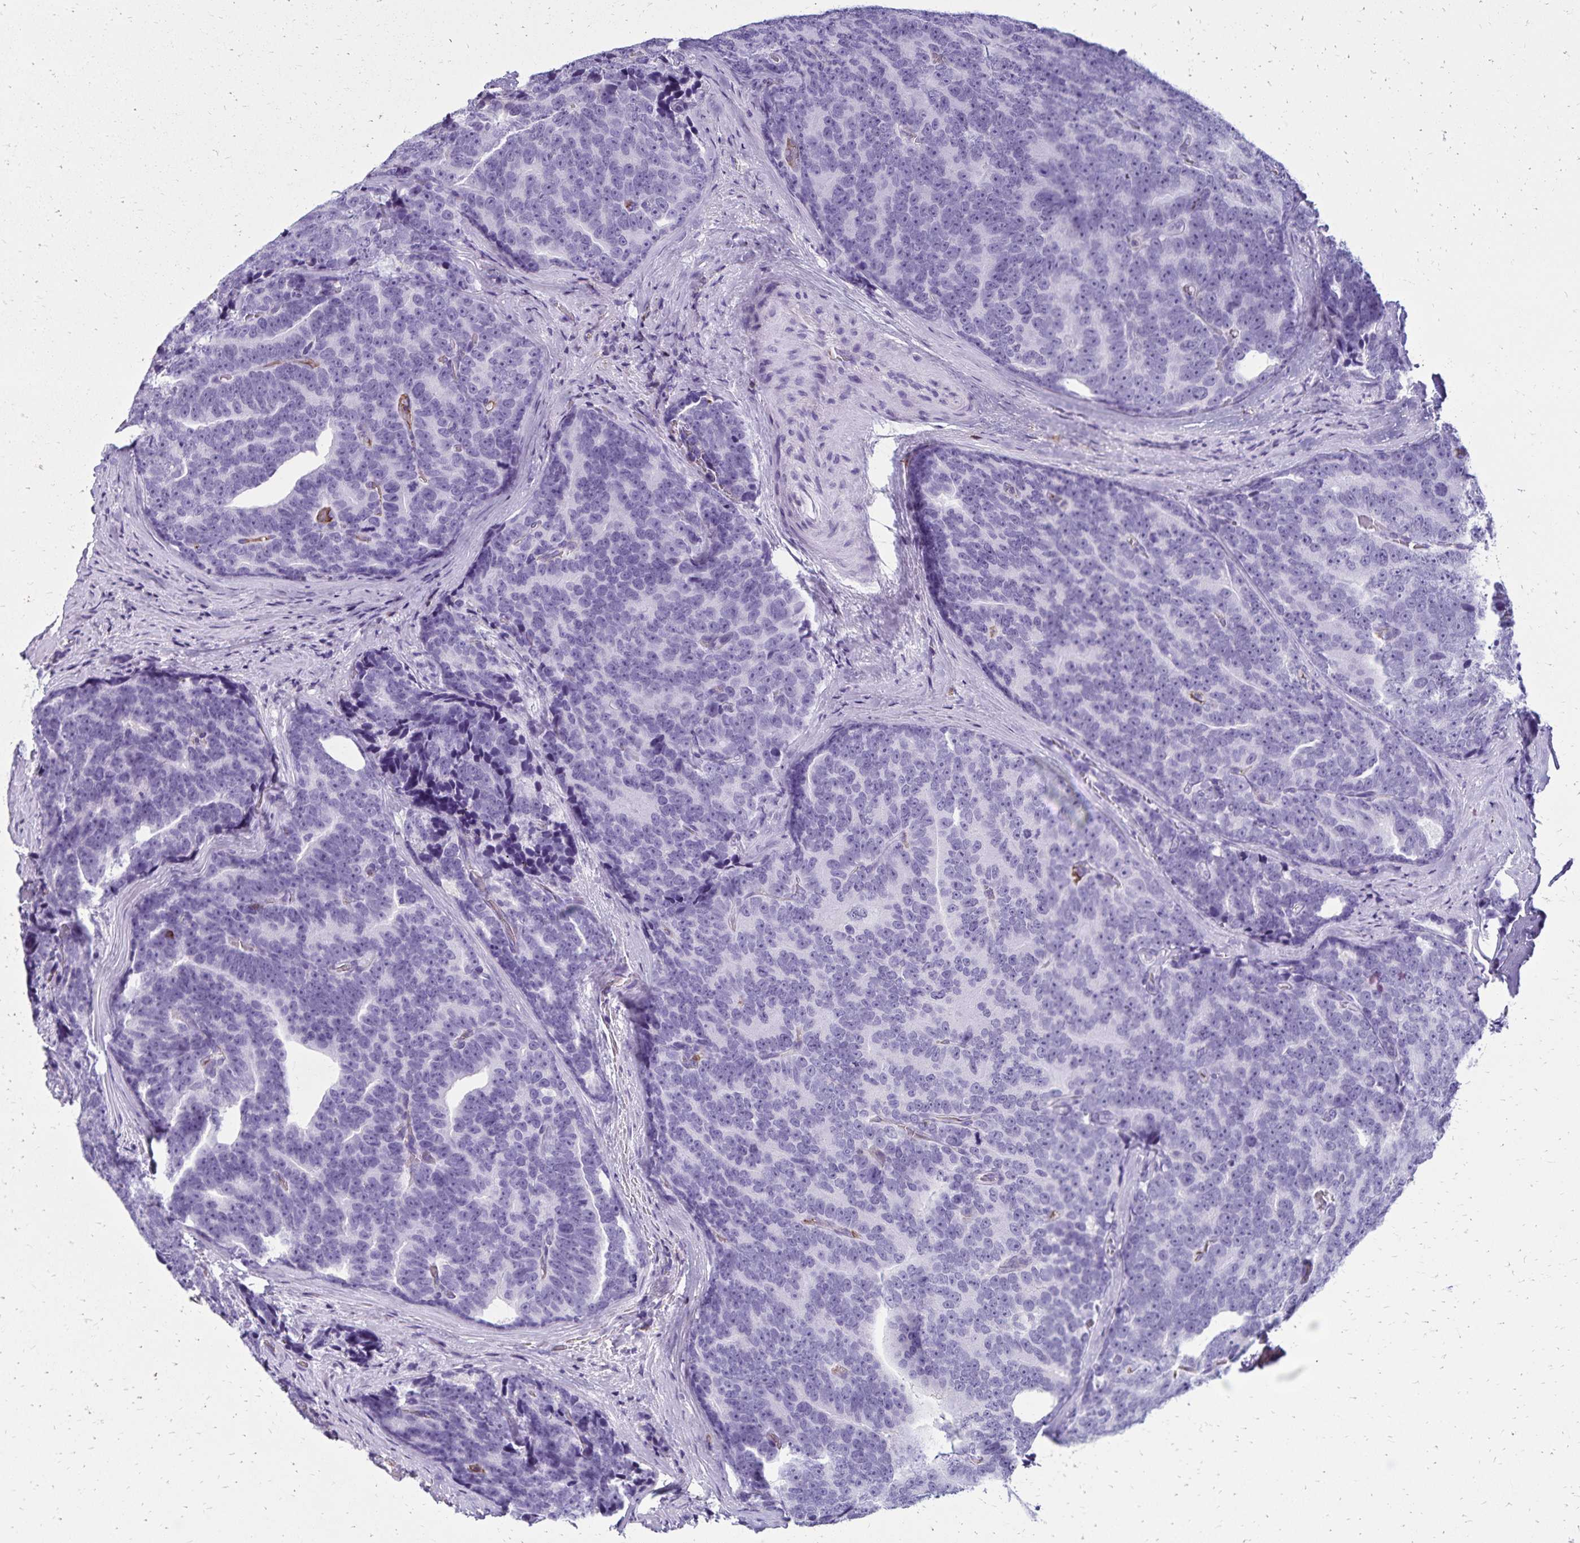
{"staining": {"intensity": "negative", "quantity": "none", "location": "none"}, "tissue": "prostate cancer", "cell_type": "Tumor cells", "image_type": "cancer", "snomed": [{"axis": "morphology", "description": "Adenocarcinoma, Low grade"}, {"axis": "topography", "description": "Prostate"}], "caption": "This micrograph is of adenocarcinoma (low-grade) (prostate) stained with IHC to label a protein in brown with the nuclei are counter-stained blue. There is no expression in tumor cells.", "gene": "CD27", "patient": {"sex": "male", "age": 62}}